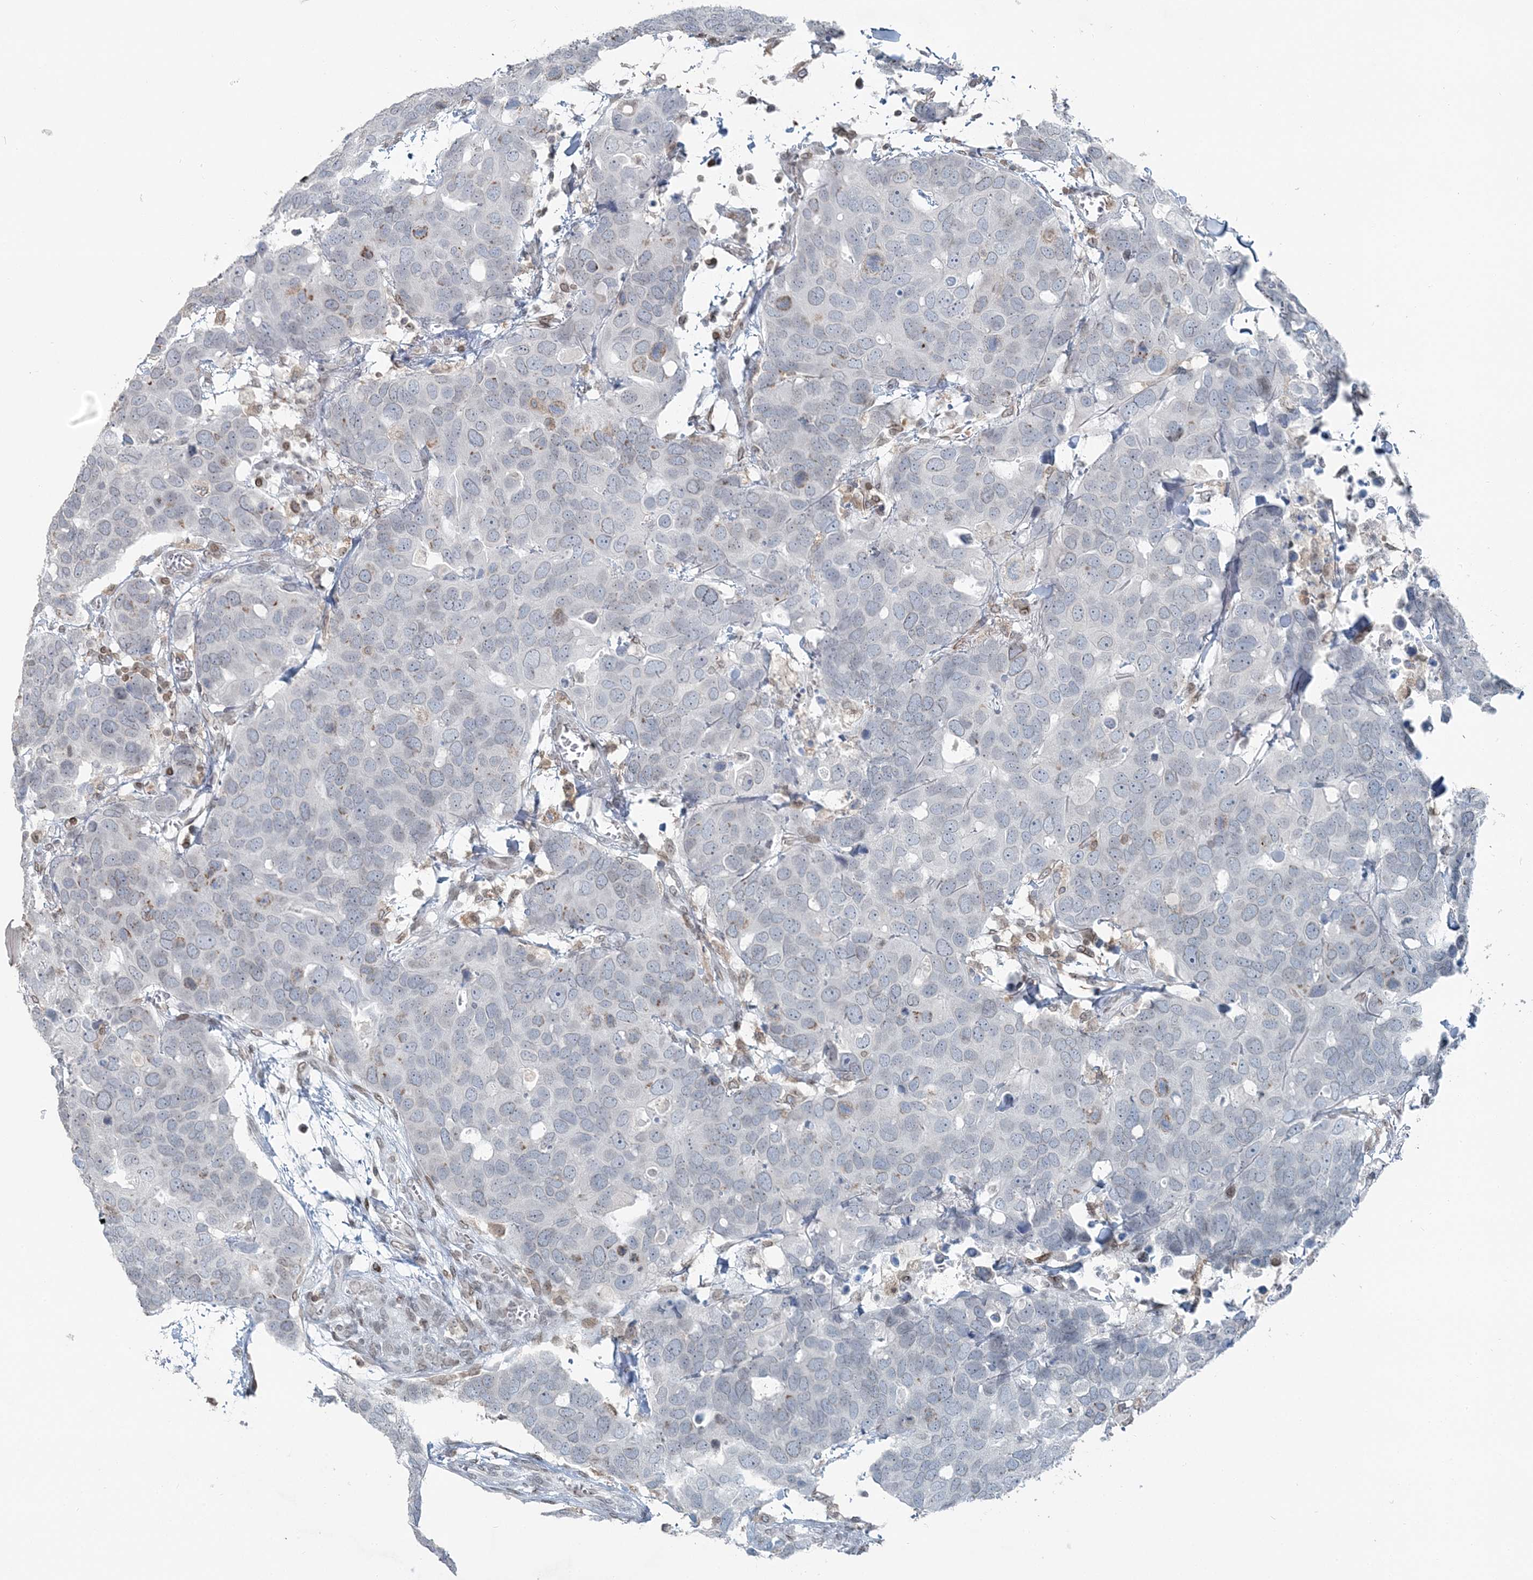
{"staining": {"intensity": "weak", "quantity": "<25%", "location": "cytoplasmic/membranous,nuclear"}, "tissue": "breast cancer", "cell_type": "Tumor cells", "image_type": "cancer", "snomed": [{"axis": "morphology", "description": "Duct carcinoma"}, {"axis": "topography", "description": "Breast"}], "caption": "Tumor cells show no significant staining in invasive ductal carcinoma (breast).", "gene": "GJD4", "patient": {"sex": "female", "age": 83}}